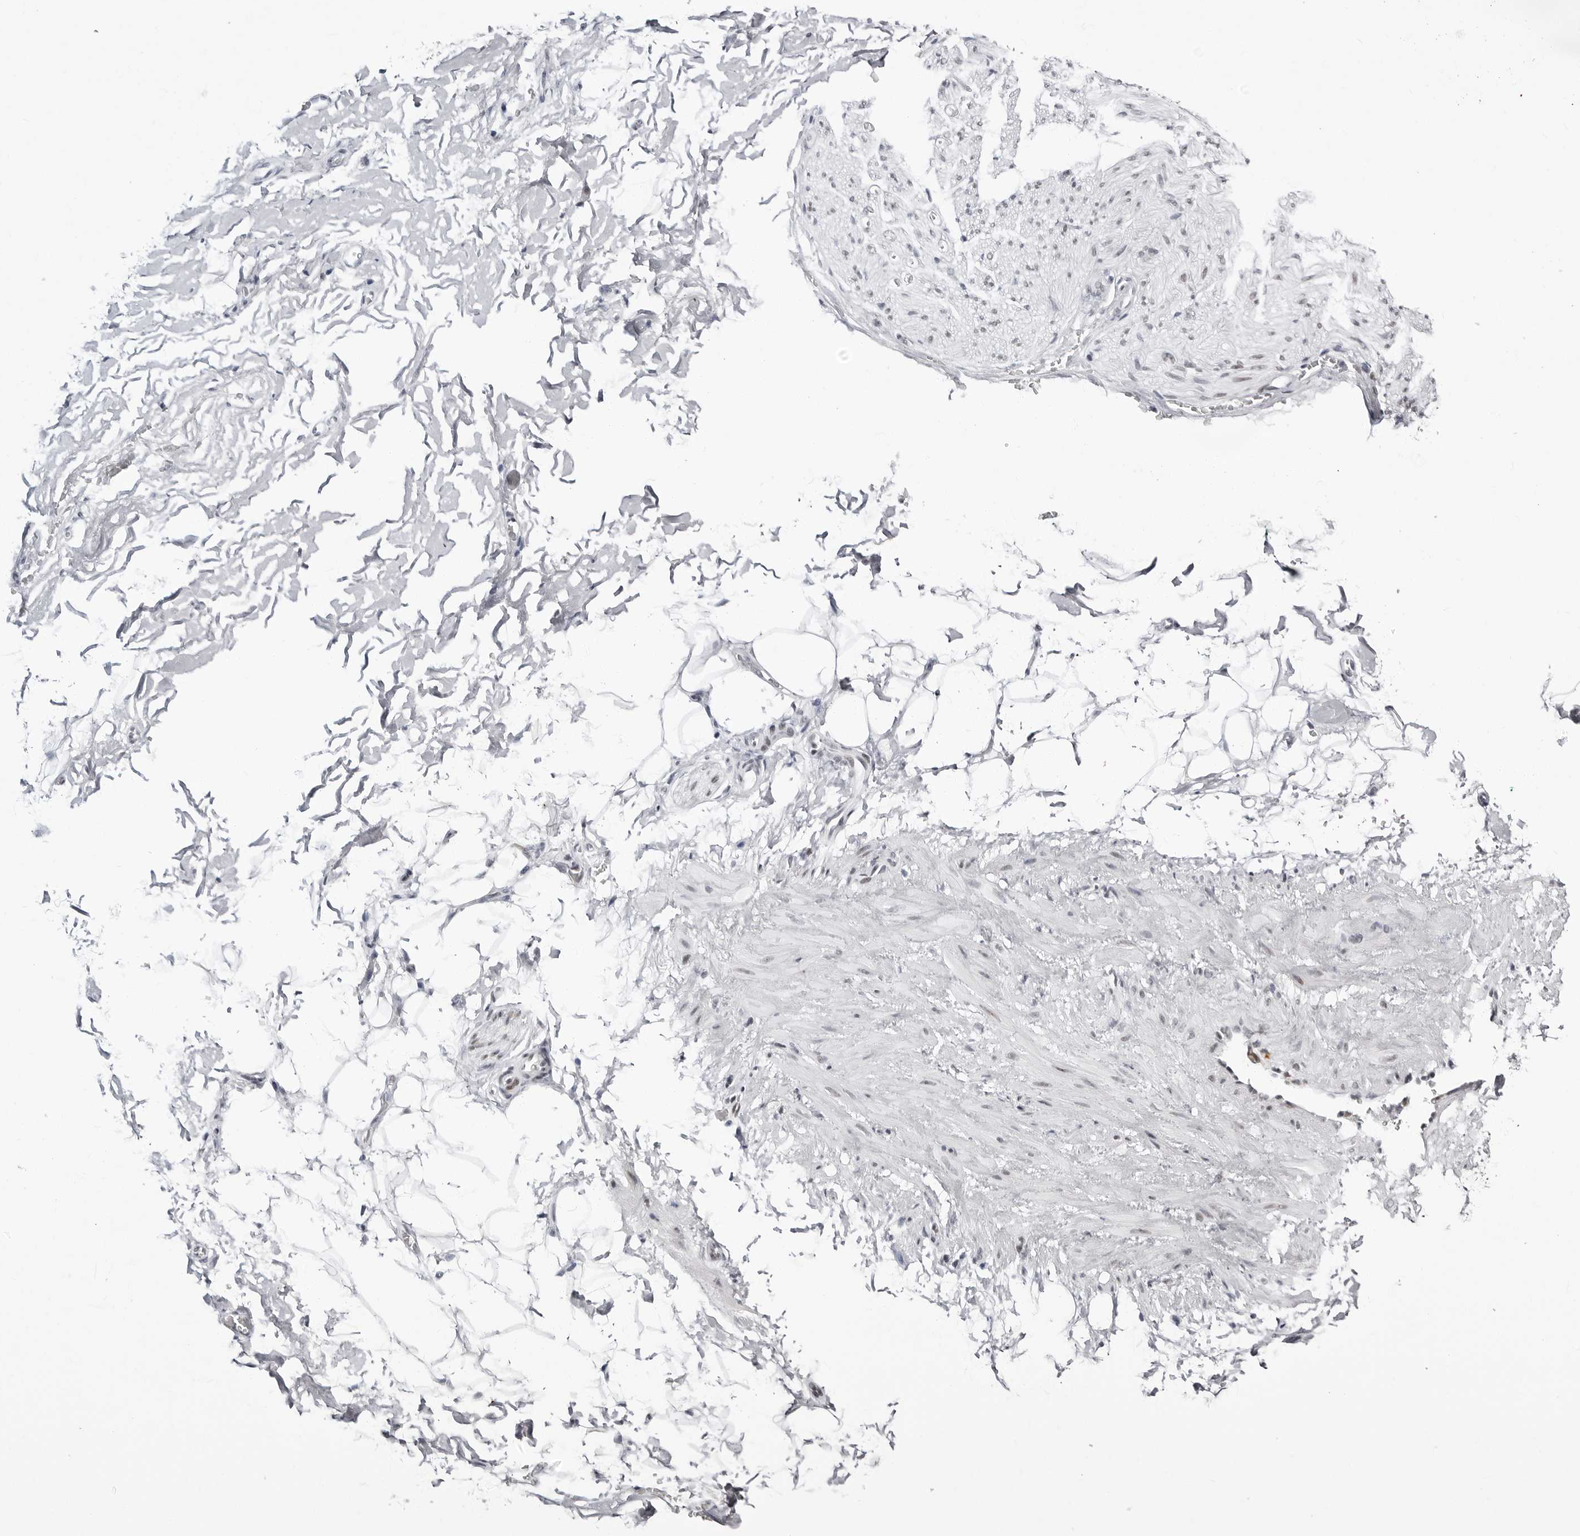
{"staining": {"intensity": "negative", "quantity": "none", "location": "none"}, "tissue": "adipose tissue", "cell_type": "Adipocytes", "image_type": "normal", "snomed": [{"axis": "morphology", "description": "Normal tissue, NOS"}, {"axis": "morphology", "description": "Adenocarcinoma, NOS"}, {"axis": "topography", "description": "Pancreas"}, {"axis": "topography", "description": "Peripheral nerve tissue"}], "caption": "Immunohistochemical staining of unremarkable adipose tissue reveals no significant positivity in adipocytes.", "gene": "VEZF1", "patient": {"sex": "male", "age": 59}}